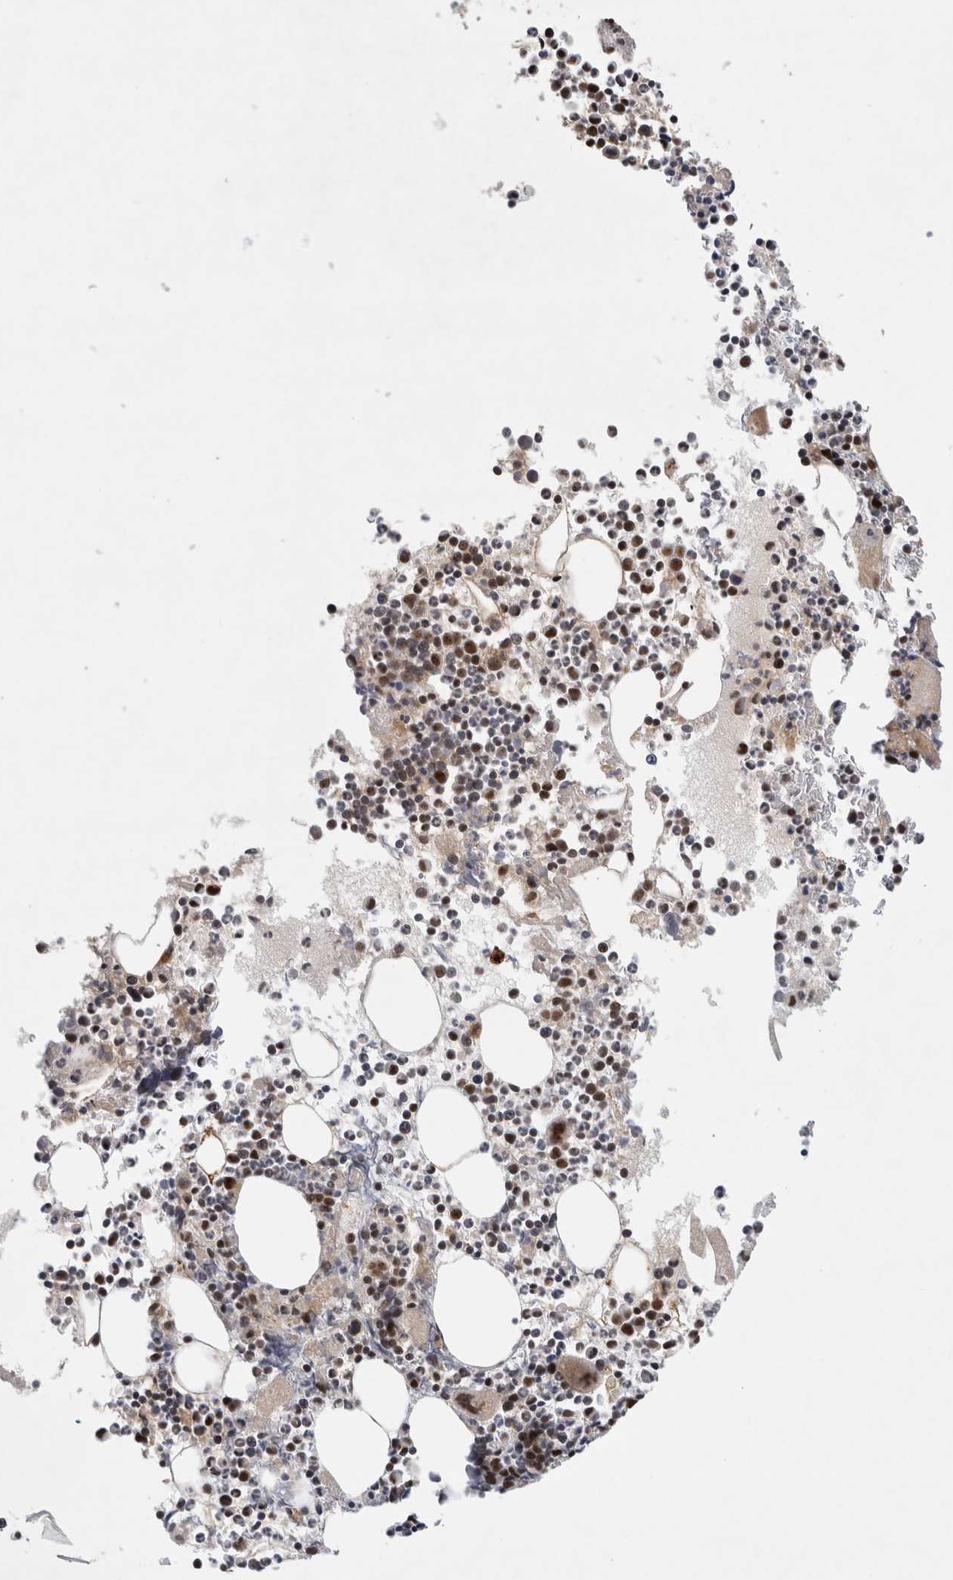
{"staining": {"intensity": "weak", "quantity": ">75%", "location": "nuclear"}, "tissue": "bone marrow", "cell_type": "Hematopoietic cells", "image_type": "normal", "snomed": [{"axis": "morphology", "description": "Normal tissue, NOS"}, {"axis": "morphology", "description": "Inflammation, NOS"}, {"axis": "topography", "description": "Bone marrow"}], "caption": "An IHC photomicrograph of normal tissue is shown. Protein staining in brown shows weak nuclear positivity in bone marrow within hematopoietic cells. (brown staining indicates protein expression, while blue staining denotes nuclei).", "gene": "MPHOSPH6", "patient": {"sex": "male", "age": 46}}